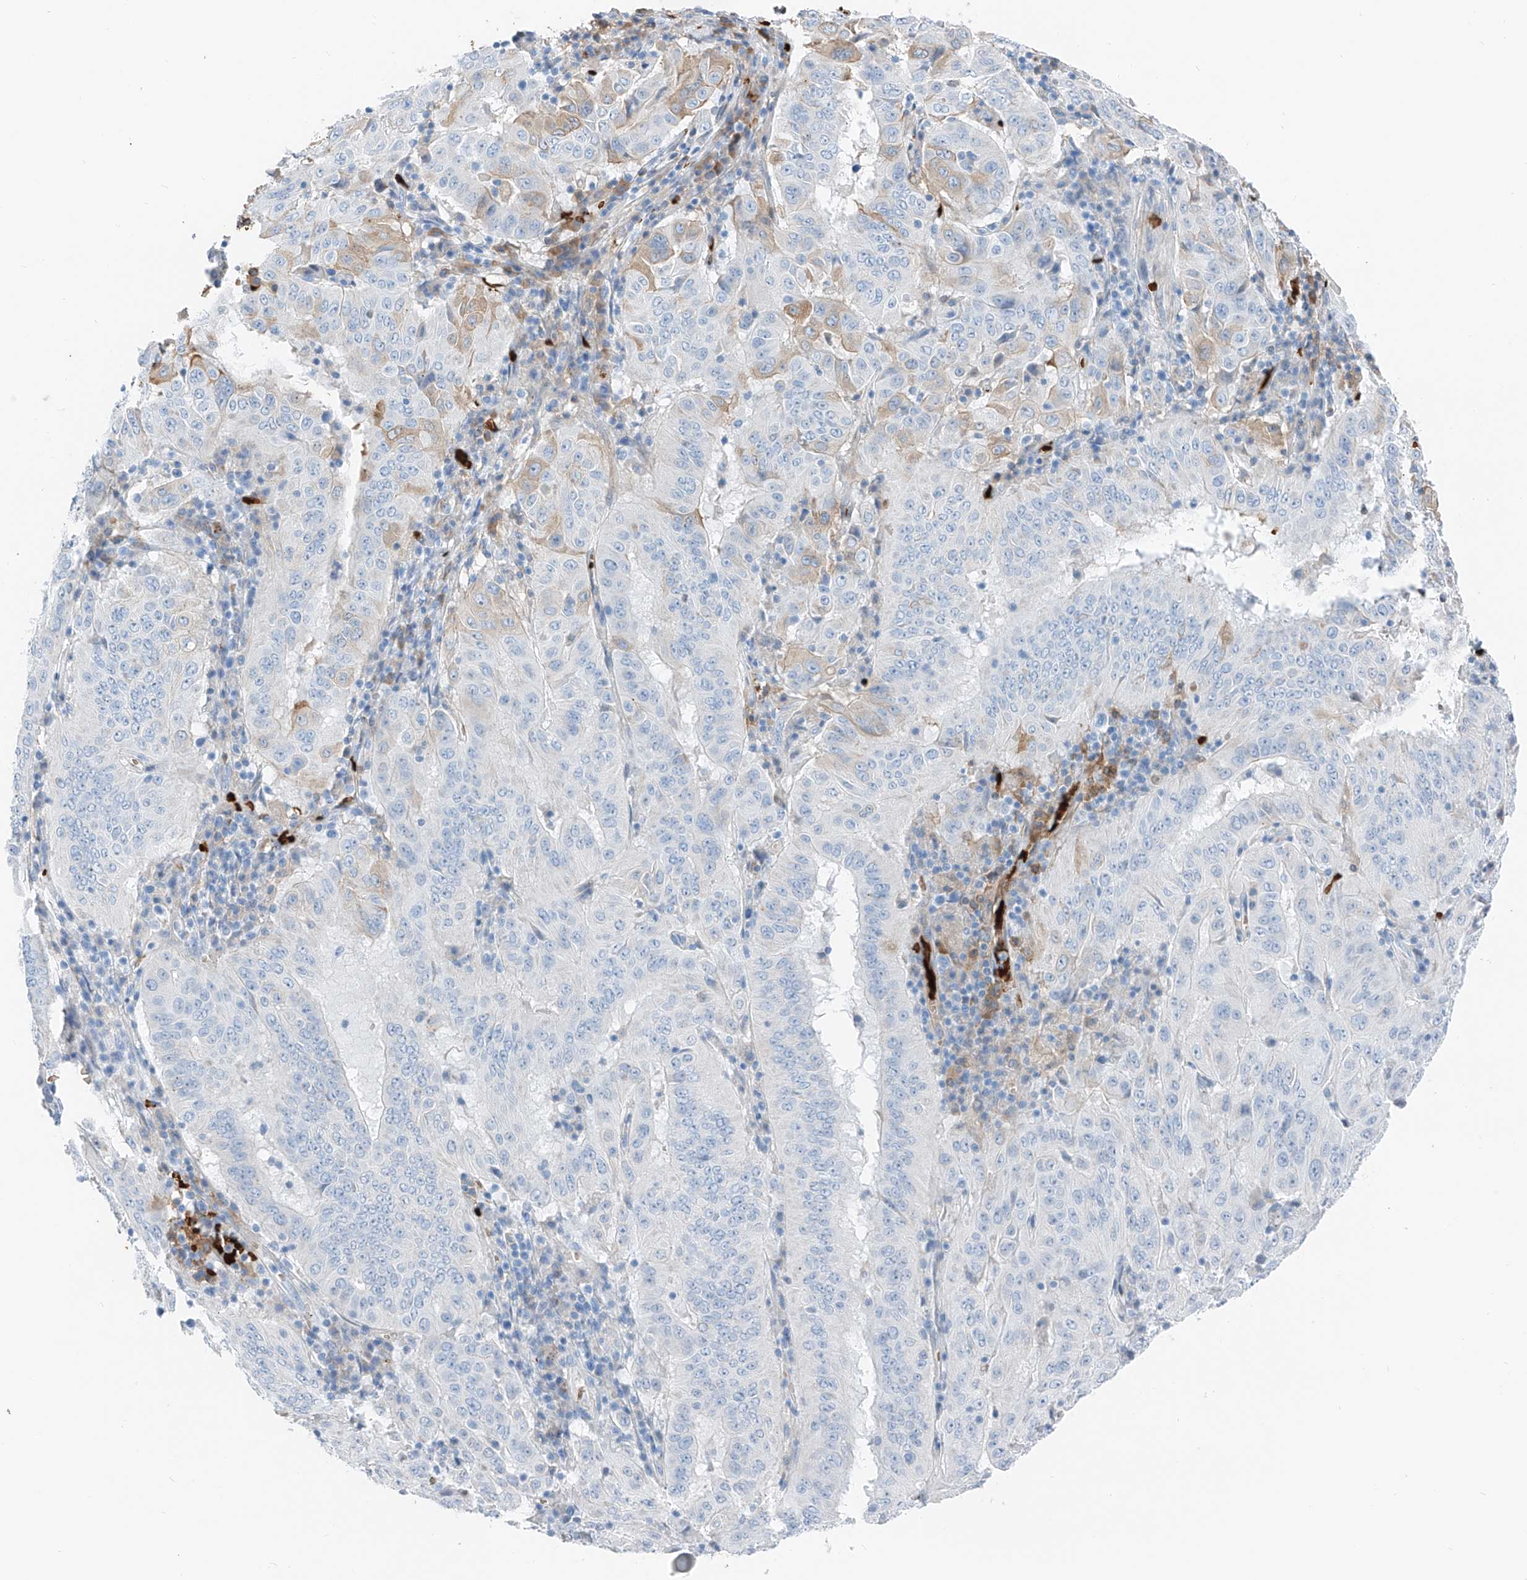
{"staining": {"intensity": "negative", "quantity": "none", "location": "none"}, "tissue": "pancreatic cancer", "cell_type": "Tumor cells", "image_type": "cancer", "snomed": [{"axis": "morphology", "description": "Adenocarcinoma, NOS"}, {"axis": "topography", "description": "Pancreas"}], "caption": "Immunohistochemistry (IHC) photomicrograph of adenocarcinoma (pancreatic) stained for a protein (brown), which shows no staining in tumor cells. (Stains: DAB IHC with hematoxylin counter stain, Microscopy: brightfield microscopy at high magnification).", "gene": "PRSS23", "patient": {"sex": "male", "age": 63}}